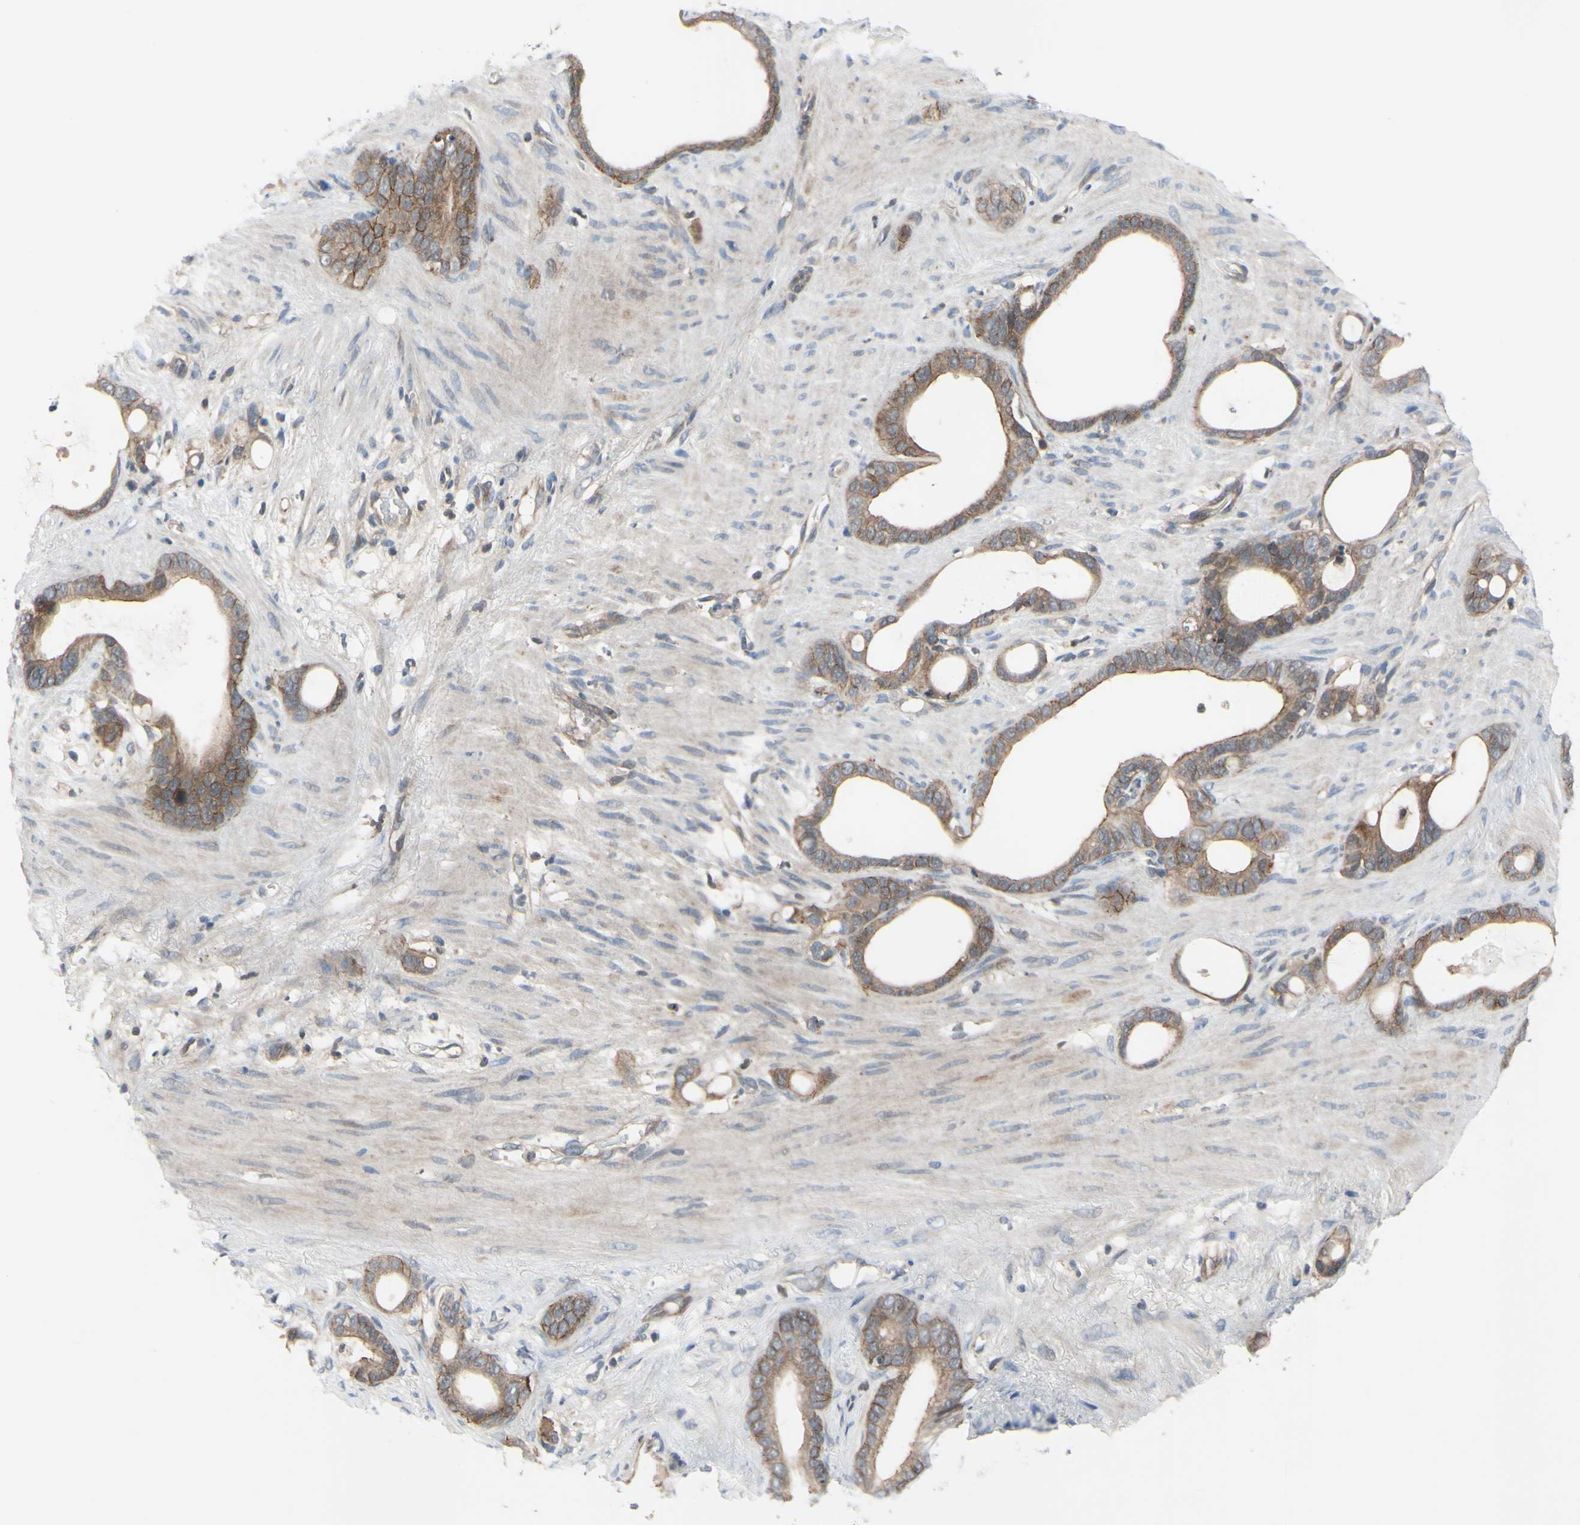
{"staining": {"intensity": "moderate", "quantity": ">75%", "location": "cytoplasmic/membranous"}, "tissue": "stomach cancer", "cell_type": "Tumor cells", "image_type": "cancer", "snomed": [{"axis": "morphology", "description": "Adenocarcinoma, NOS"}, {"axis": "topography", "description": "Stomach"}], "caption": "A medium amount of moderate cytoplasmic/membranous expression is present in about >75% of tumor cells in stomach cancer (adenocarcinoma) tissue.", "gene": "XIAP", "patient": {"sex": "female", "age": 75}}